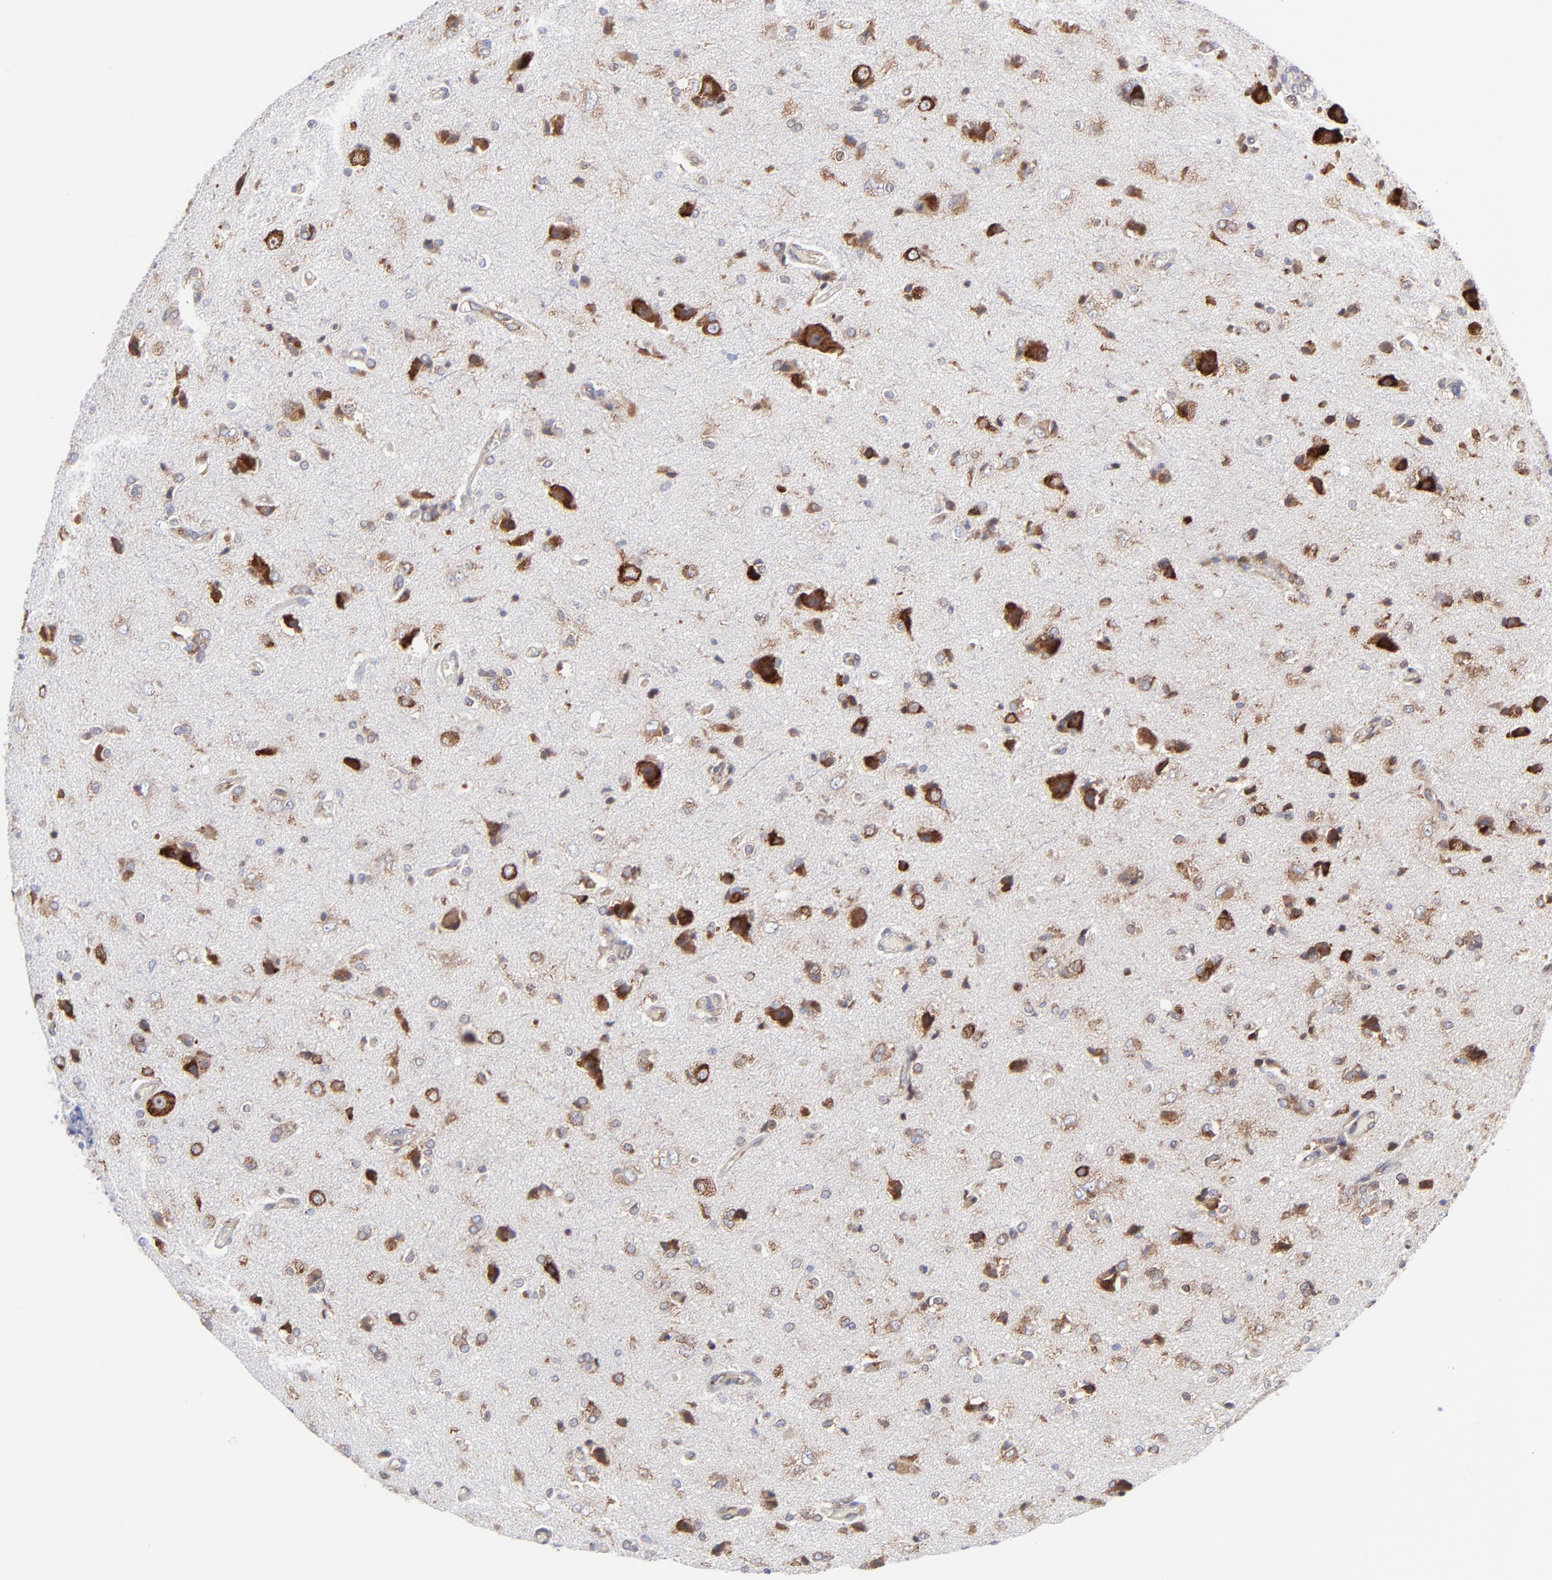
{"staining": {"intensity": "moderate", "quantity": "25%-75%", "location": "cytoplasmic/membranous"}, "tissue": "glioma", "cell_type": "Tumor cells", "image_type": "cancer", "snomed": [{"axis": "morphology", "description": "Glioma, malignant, High grade"}, {"axis": "topography", "description": "Brain"}], "caption": "Tumor cells exhibit medium levels of moderate cytoplasmic/membranous staining in about 25%-75% of cells in glioma. (IHC, brightfield microscopy, high magnification).", "gene": "EIF2AK2", "patient": {"sex": "male", "age": 47}}